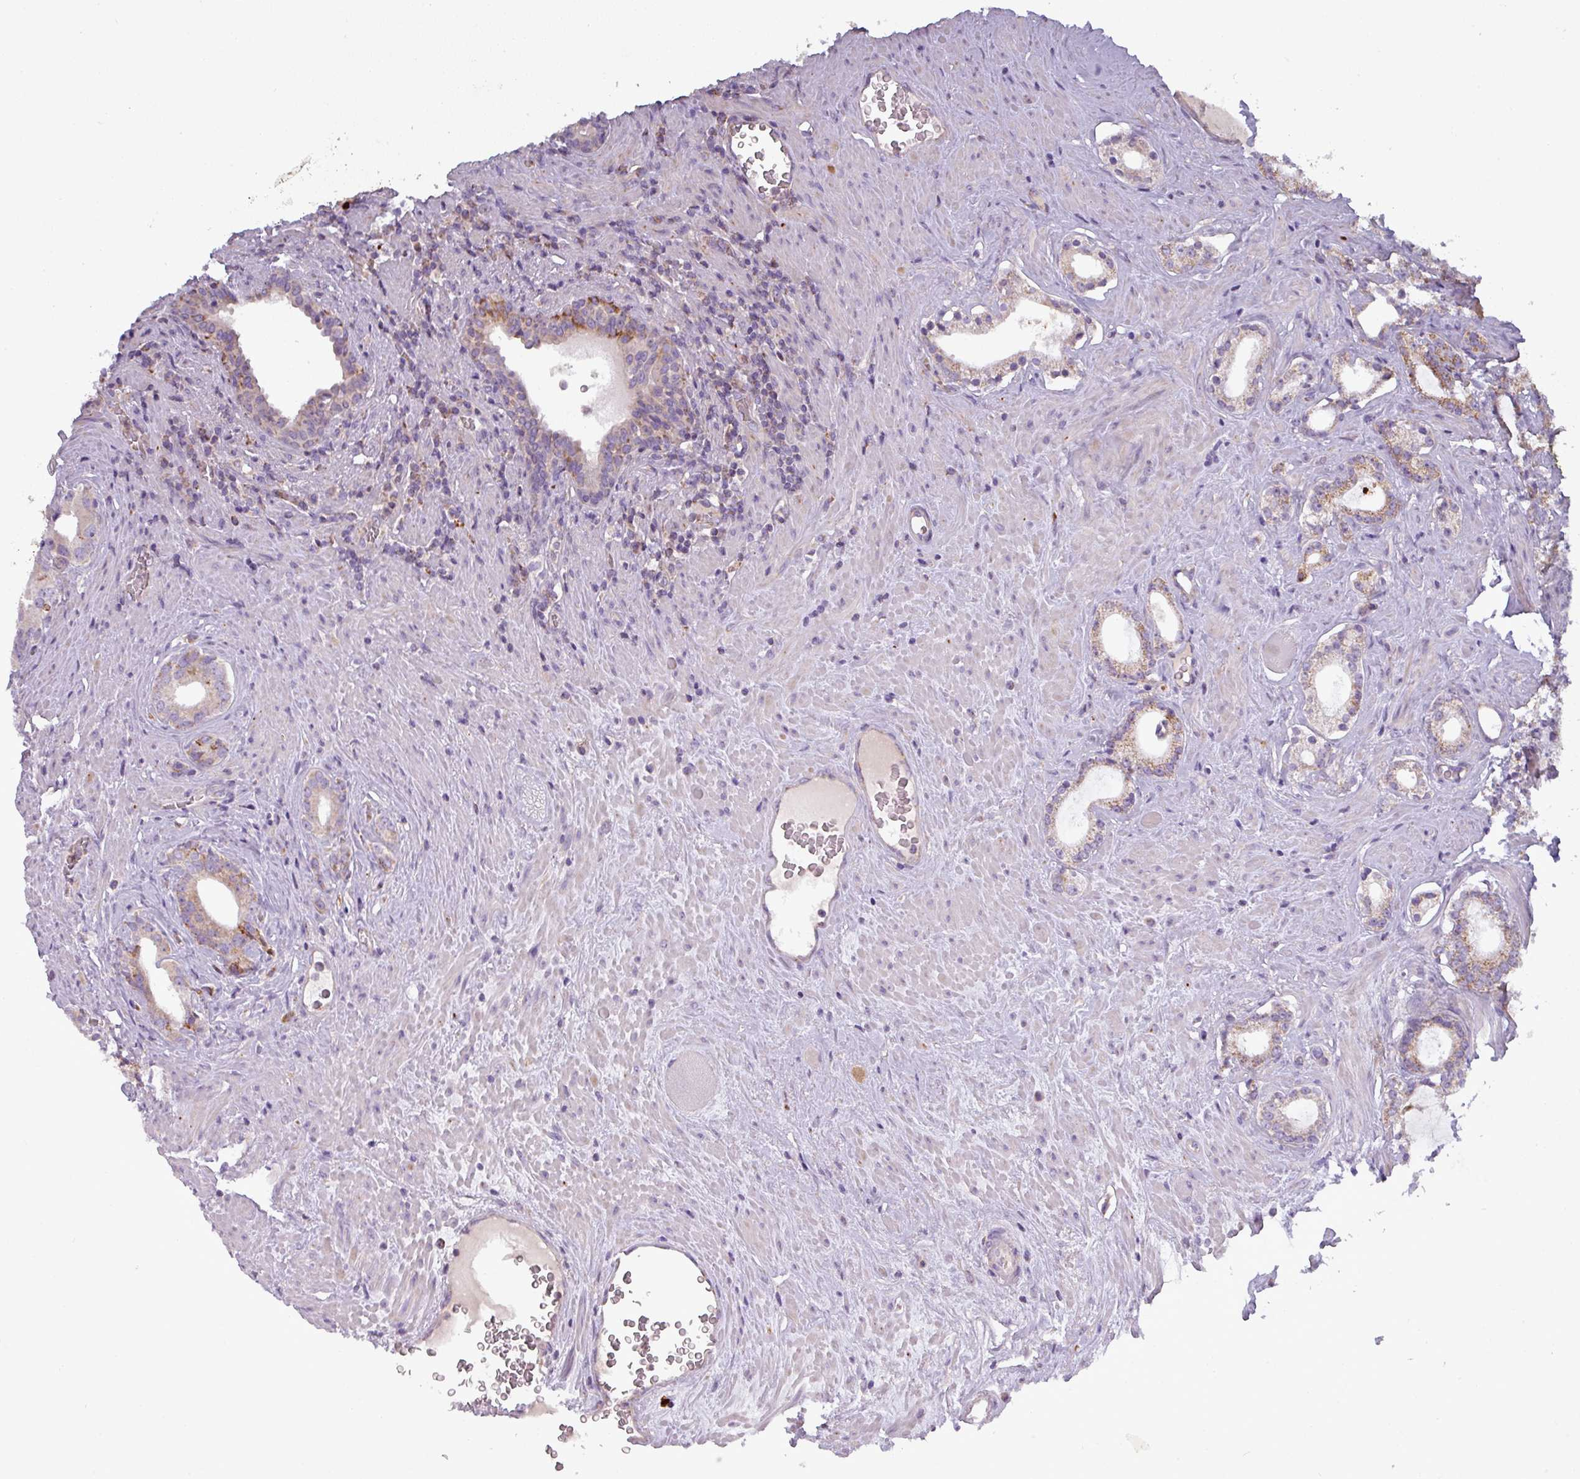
{"staining": {"intensity": "weak", "quantity": "25%-75%", "location": "cytoplasmic/membranous"}, "tissue": "prostate cancer", "cell_type": "Tumor cells", "image_type": "cancer", "snomed": [{"axis": "morphology", "description": "Adenocarcinoma, Low grade"}, {"axis": "topography", "description": "Prostate"}], "caption": "High-magnification brightfield microscopy of adenocarcinoma (low-grade) (prostate) stained with DAB (brown) and counterstained with hematoxylin (blue). tumor cells exhibit weak cytoplasmic/membranous positivity is present in approximately25%-75% of cells. (IHC, brightfield microscopy, high magnification).", "gene": "PNMA6A", "patient": {"sex": "male", "age": 71}}